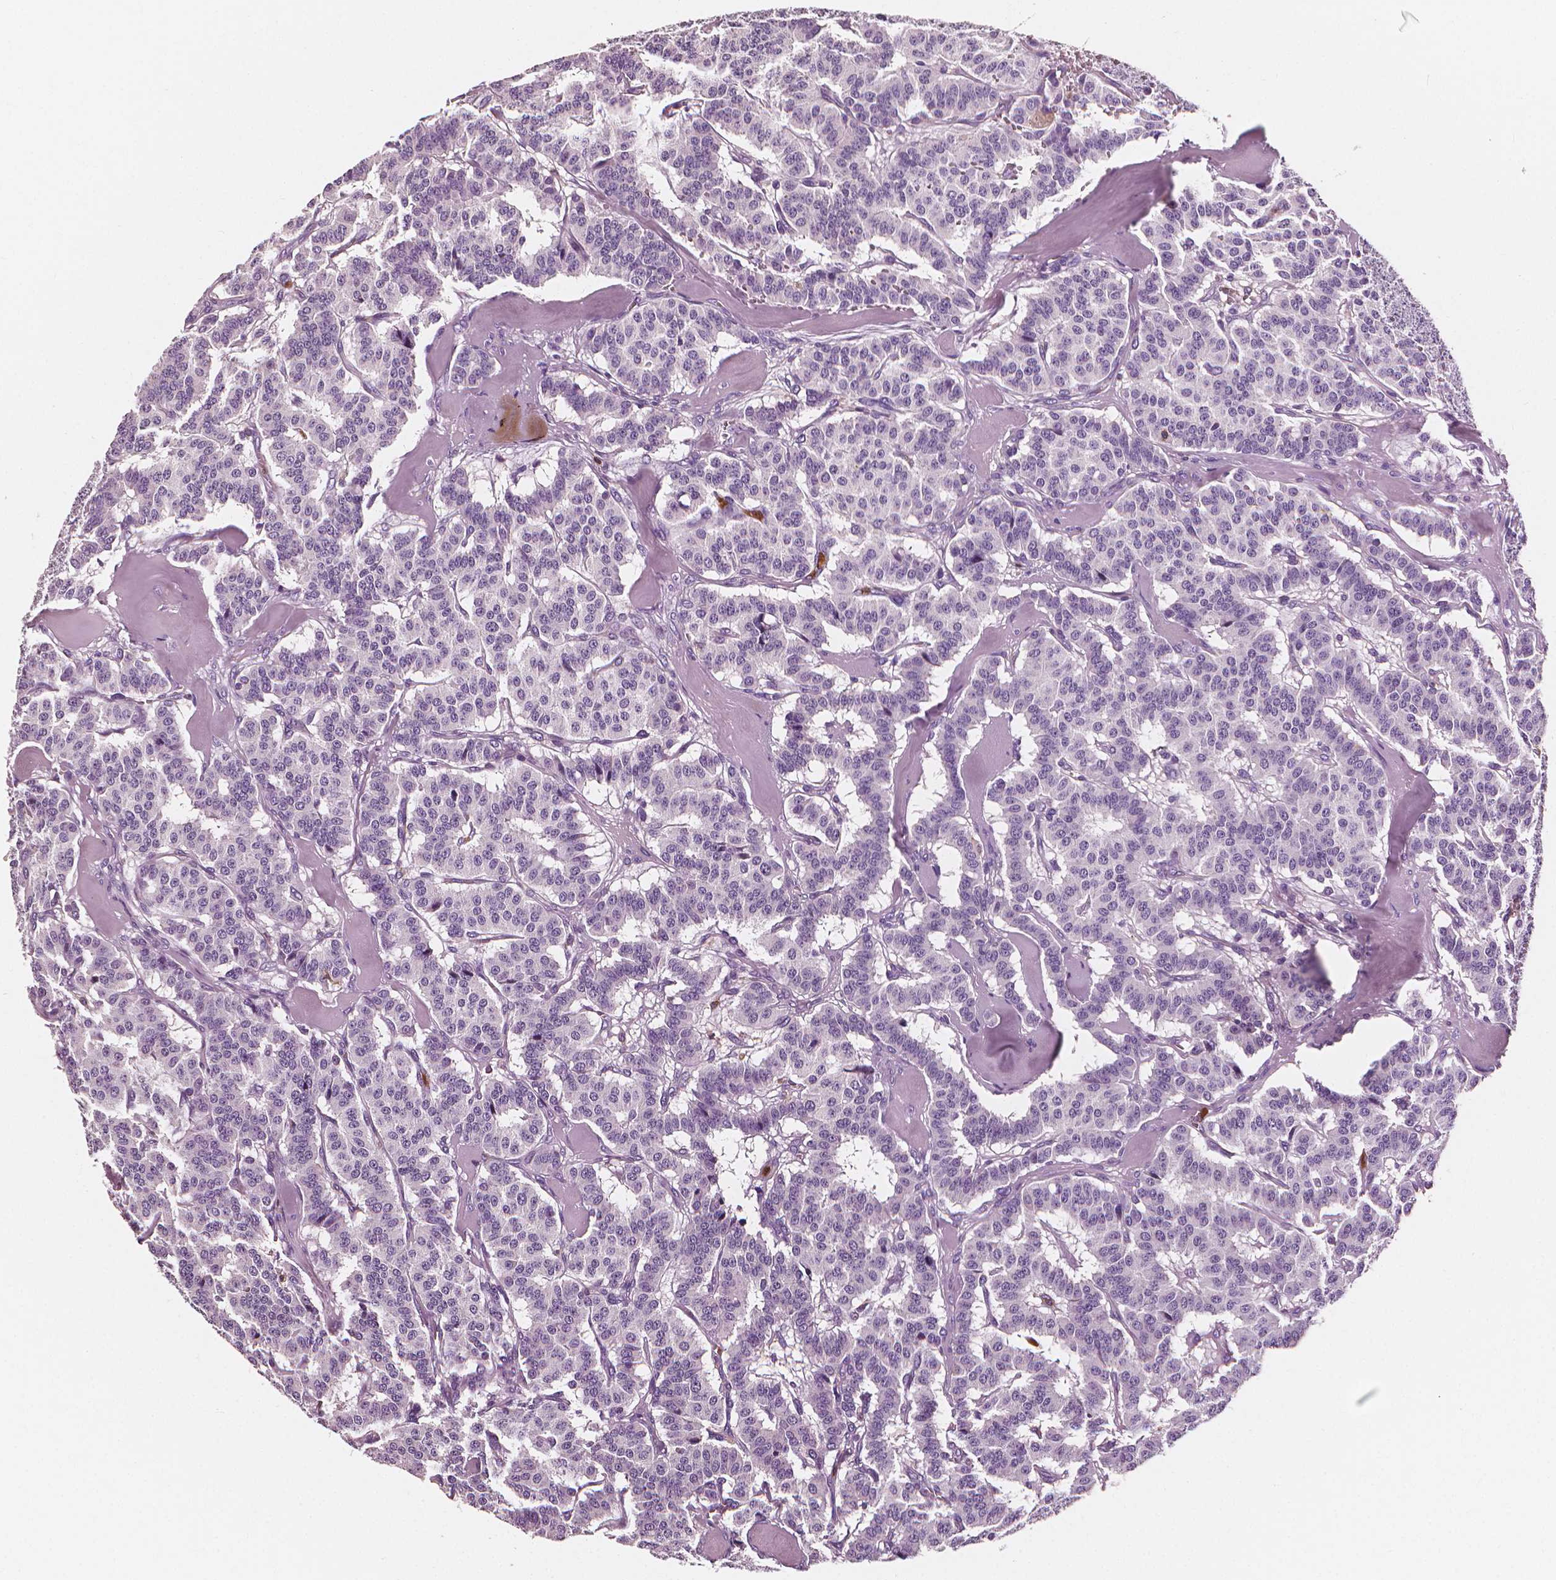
{"staining": {"intensity": "negative", "quantity": "none", "location": "none"}, "tissue": "carcinoid", "cell_type": "Tumor cells", "image_type": "cancer", "snomed": [{"axis": "morphology", "description": "Normal tissue, NOS"}, {"axis": "morphology", "description": "Carcinoid, malignant, NOS"}, {"axis": "topography", "description": "Lung"}], "caption": "This is an IHC micrograph of human carcinoid. There is no positivity in tumor cells.", "gene": "PTPRC", "patient": {"sex": "female", "age": 46}}